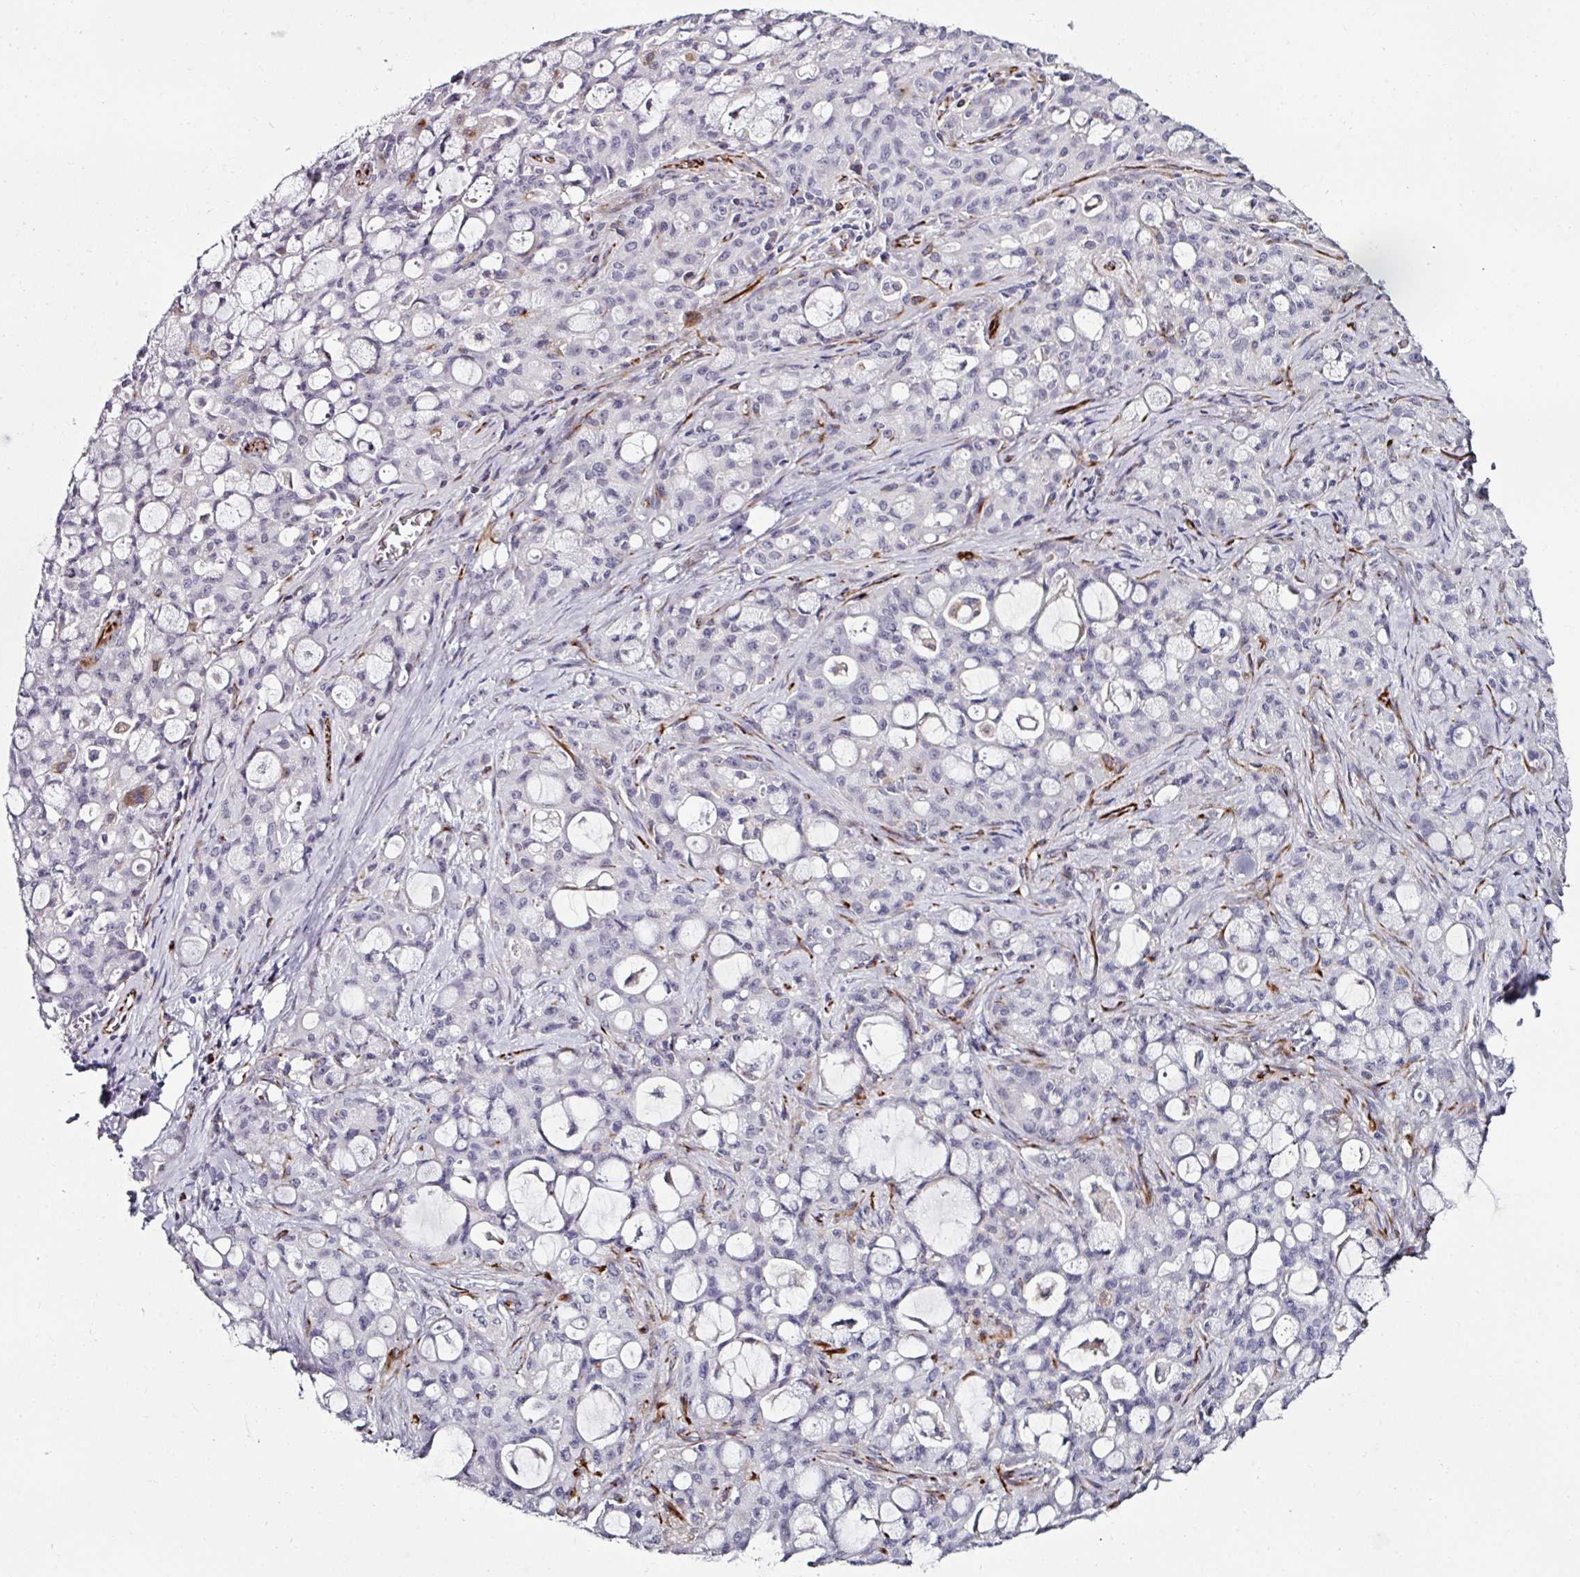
{"staining": {"intensity": "negative", "quantity": "none", "location": "none"}, "tissue": "lung cancer", "cell_type": "Tumor cells", "image_type": "cancer", "snomed": [{"axis": "morphology", "description": "Adenocarcinoma, NOS"}, {"axis": "topography", "description": "Lung"}], "caption": "This is an immunohistochemistry image of lung cancer. There is no positivity in tumor cells.", "gene": "TMPRSS9", "patient": {"sex": "female", "age": 44}}